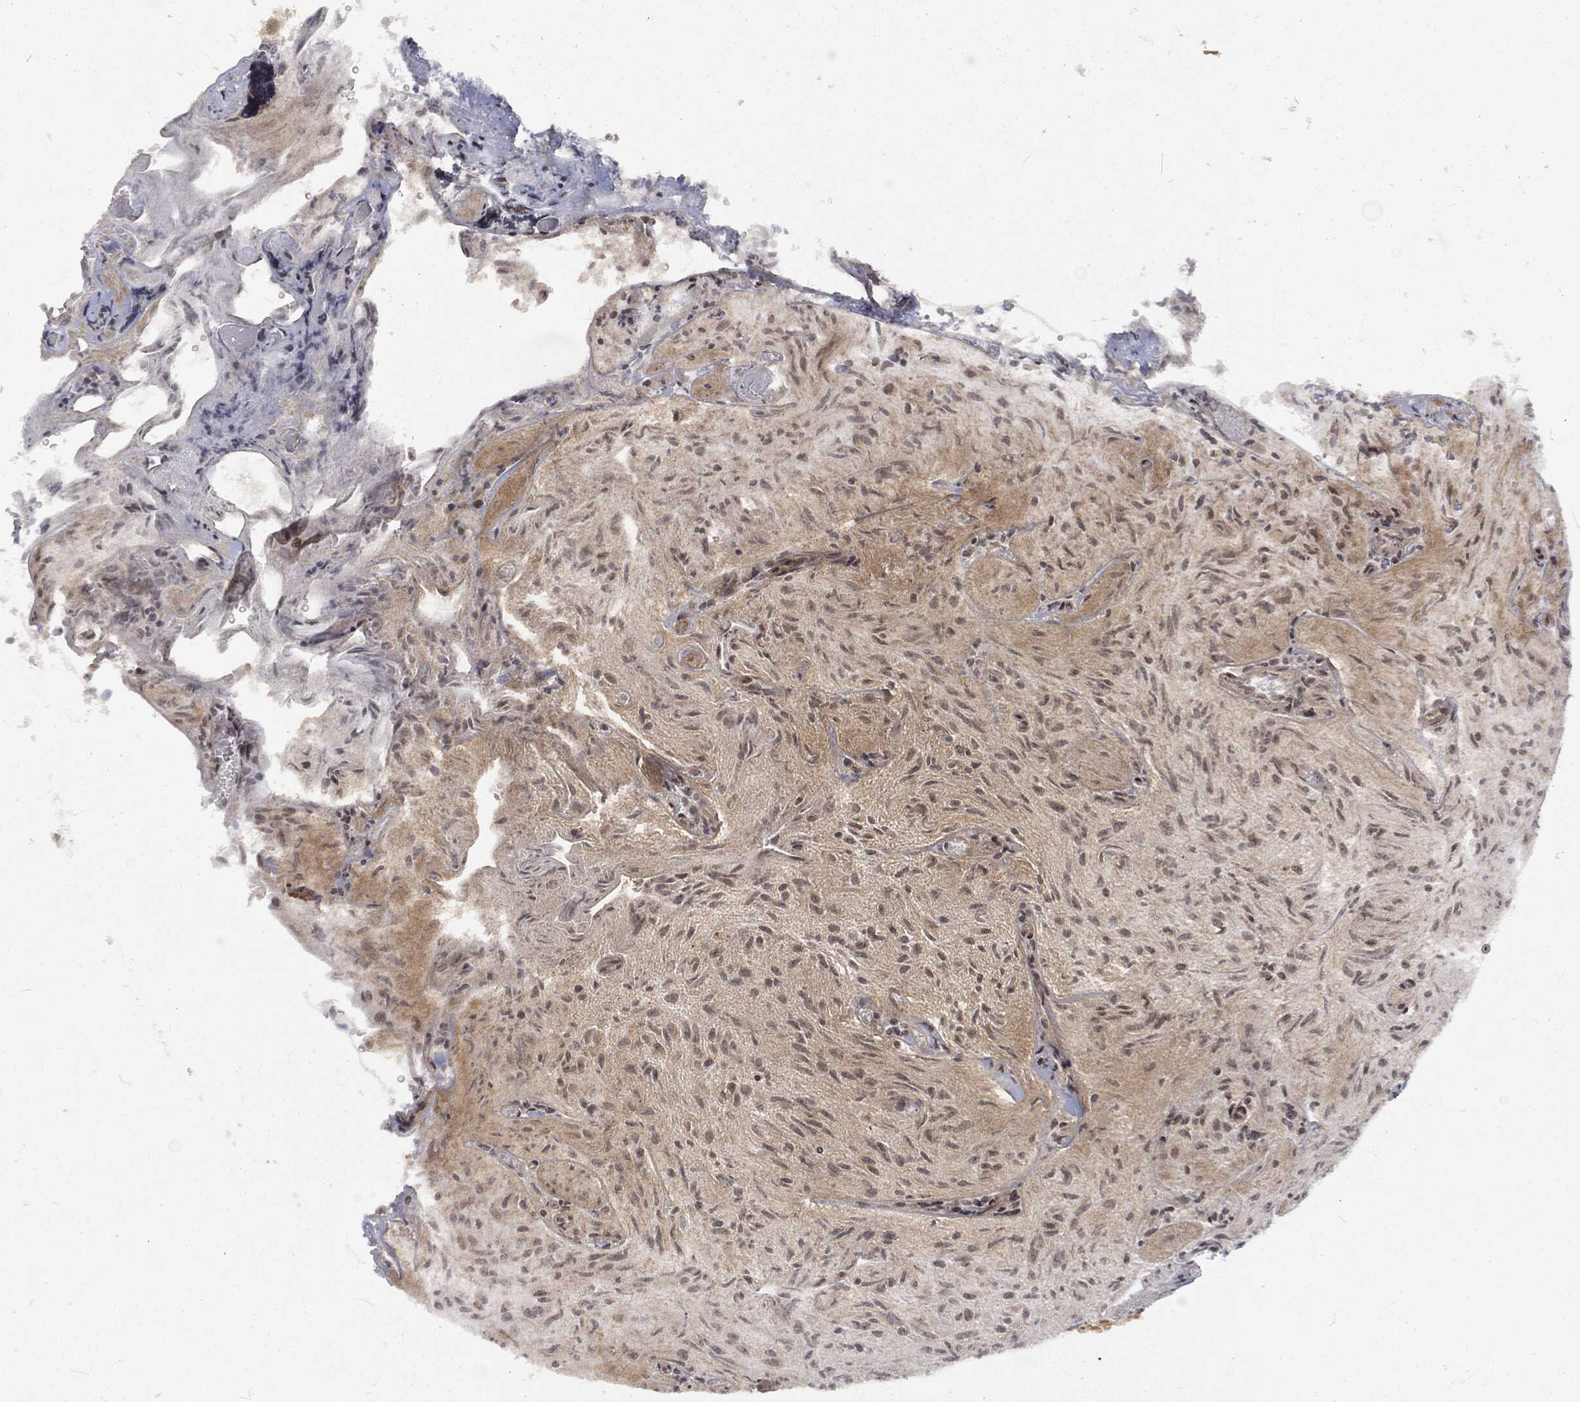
{"staining": {"intensity": "moderate", "quantity": "25%-75%", "location": "cytoplasmic/membranous,nuclear"}, "tissue": "glioma", "cell_type": "Tumor cells", "image_type": "cancer", "snomed": [{"axis": "morphology", "description": "Glioma, malignant, Low grade"}, {"axis": "topography", "description": "Brain"}], "caption": "A high-resolution histopathology image shows immunohistochemistry staining of glioma, which demonstrates moderate cytoplasmic/membranous and nuclear staining in approximately 25%-75% of tumor cells. The protein is stained brown, and the nuclei are stained in blue (DAB IHC with brightfield microscopy, high magnification).", "gene": "NGRN", "patient": {"sex": "male", "age": 3}}